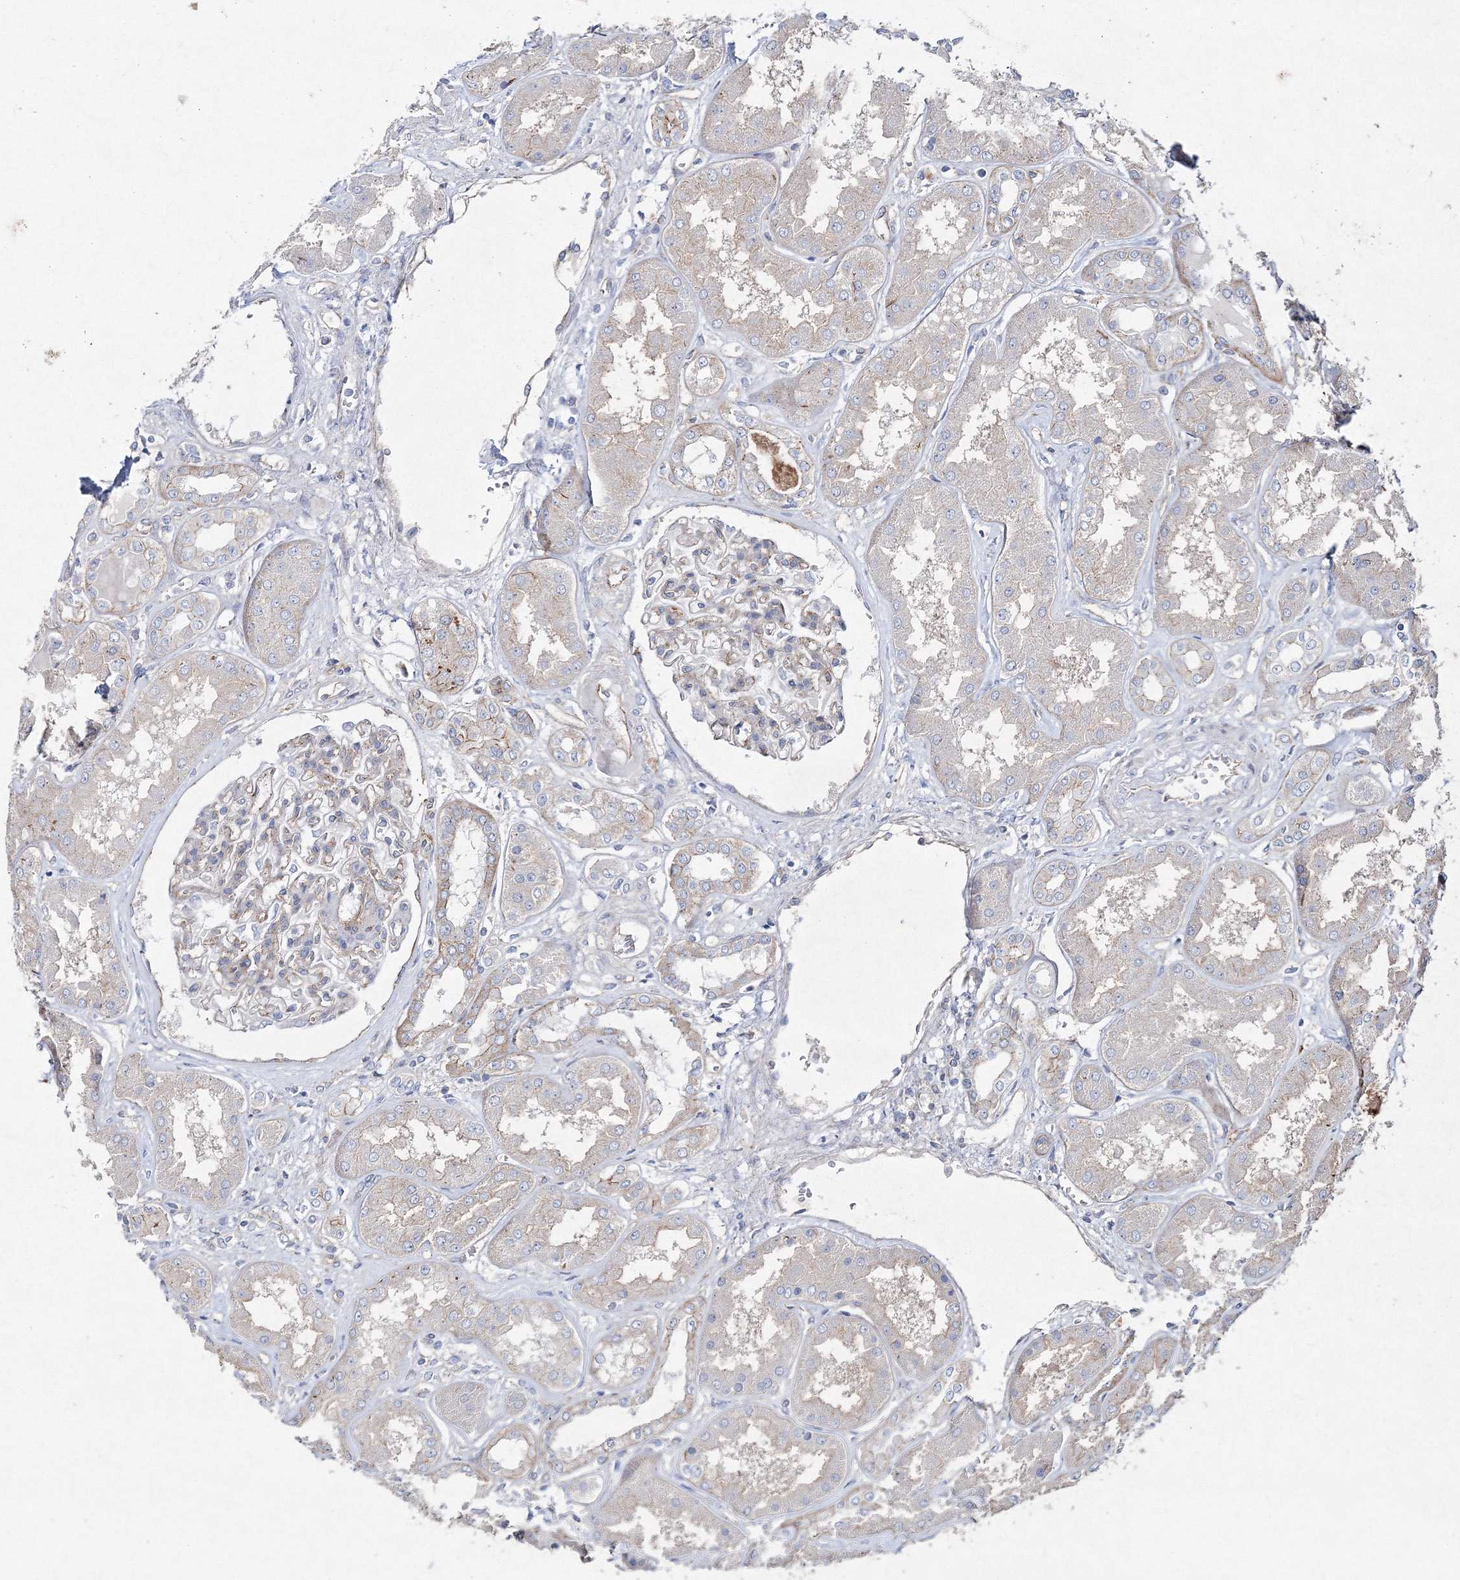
{"staining": {"intensity": "weak", "quantity": "<25%", "location": "cytoplasmic/membranous"}, "tissue": "kidney", "cell_type": "Cells in glomeruli", "image_type": "normal", "snomed": [{"axis": "morphology", "description": "Normal tissue, NOS"}, {"axis": "topography", "description": "Kidney"}], "caption": "A high-resolution photomicrograph shows immunohistochemistry (IHC) staining of unremarkable kidney, which exhibits no significant staining in cells in glomeruli. (Stains: DAB (3,3'-diaminobenzidine) immunohistochemistry with hematoxylin counter stain, Microscopy: brightfield microscopy at high magnification).", "gene": "NAA40", "patient": {"sex": "female", "age": 56}}